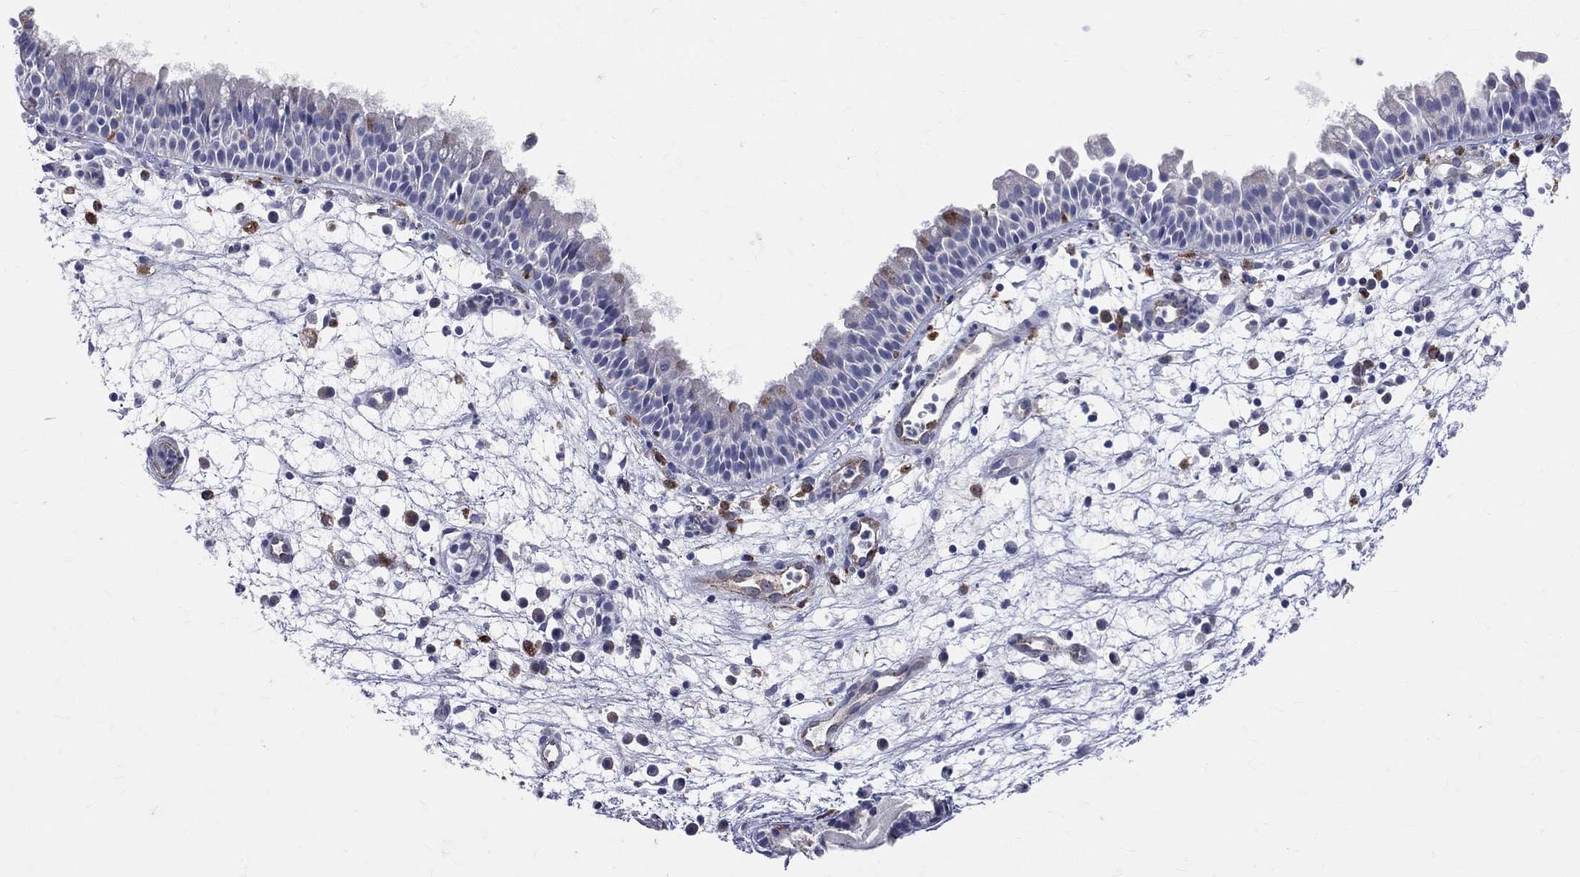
{"staining": {"intensity": "strong", "quantity": "25%-75%", "location": "cytoplasmic/membranous"}, "tissue": "nasopharynx", "cell_type": "Respiratory epithelial cells", "image_type": "normal", "snomed": [{"axis": "morphology", "description": "Normal tissue, NOS"}, {"axis": "topography", "description": "Nasopharynx"}], "caption": "There is high levels of strong cytoplasmic/membranous positivity in respiratory epithelial cells of unremarkable nasopharynx, as demonstrated by immunohistochemical staining (brown color).", "gene": "CD74", "patient": {"sex": "male", "age": 58}}